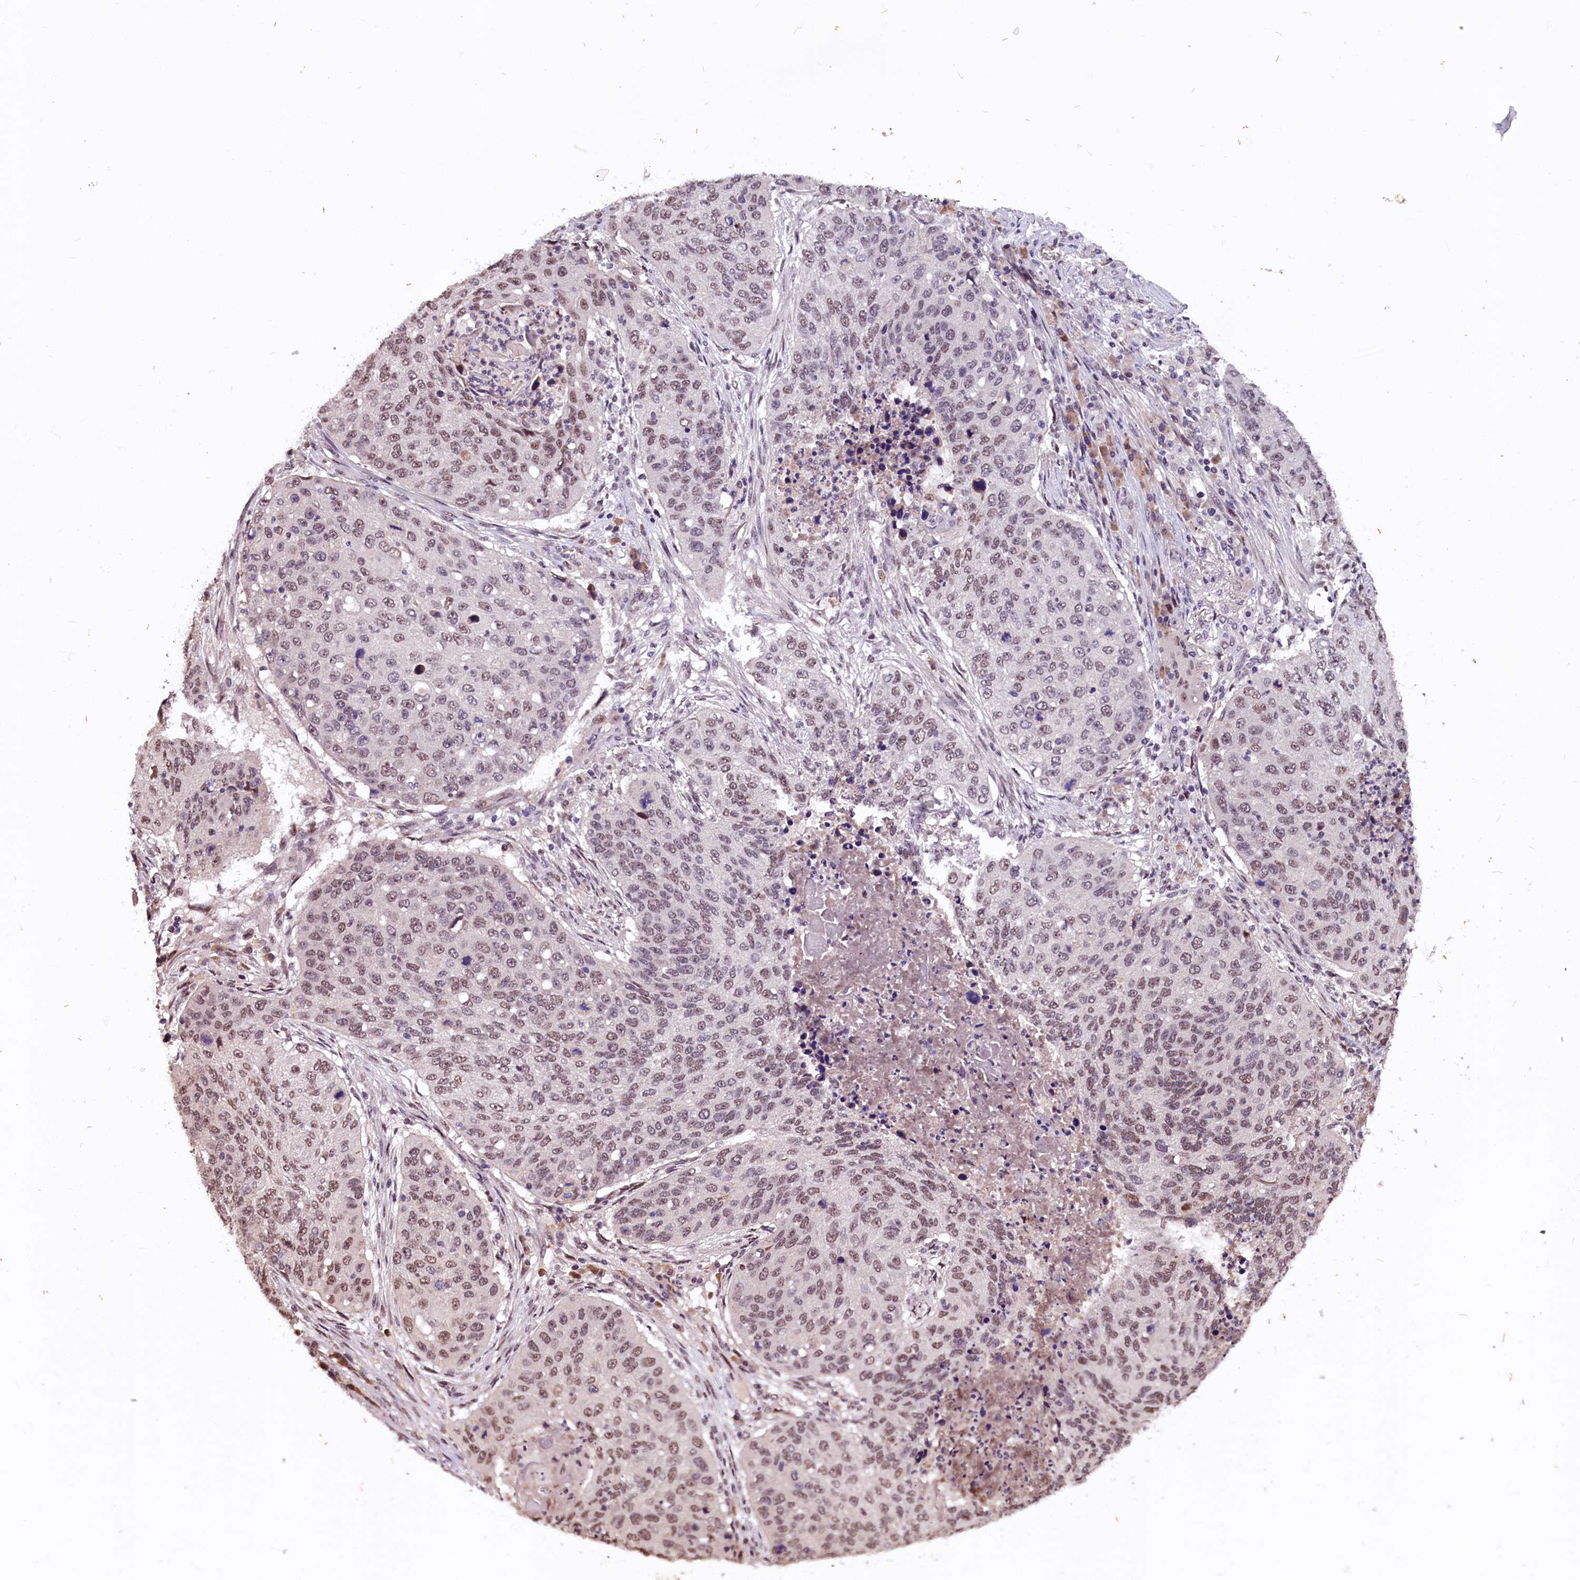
{"staining": {"intensity": "moderate", "quantity": ">75%", "location": "nuclear"}, "tissue": "lung cancer", "cell_type": "Tumor cells", "image_type": "cancer", "snomed": [{"axis": "morphology", "description": "Squamous cell carcinoma, NOS"}, {"axis": "topography", "description": "Lung"}], "caption": "Brown immunohistochemical staining in lung cancer shows moderate nuclear staining in about >75% of tumor cells.", "gene": "RNMT", "patient": {"sex": "female", "age": 63}}